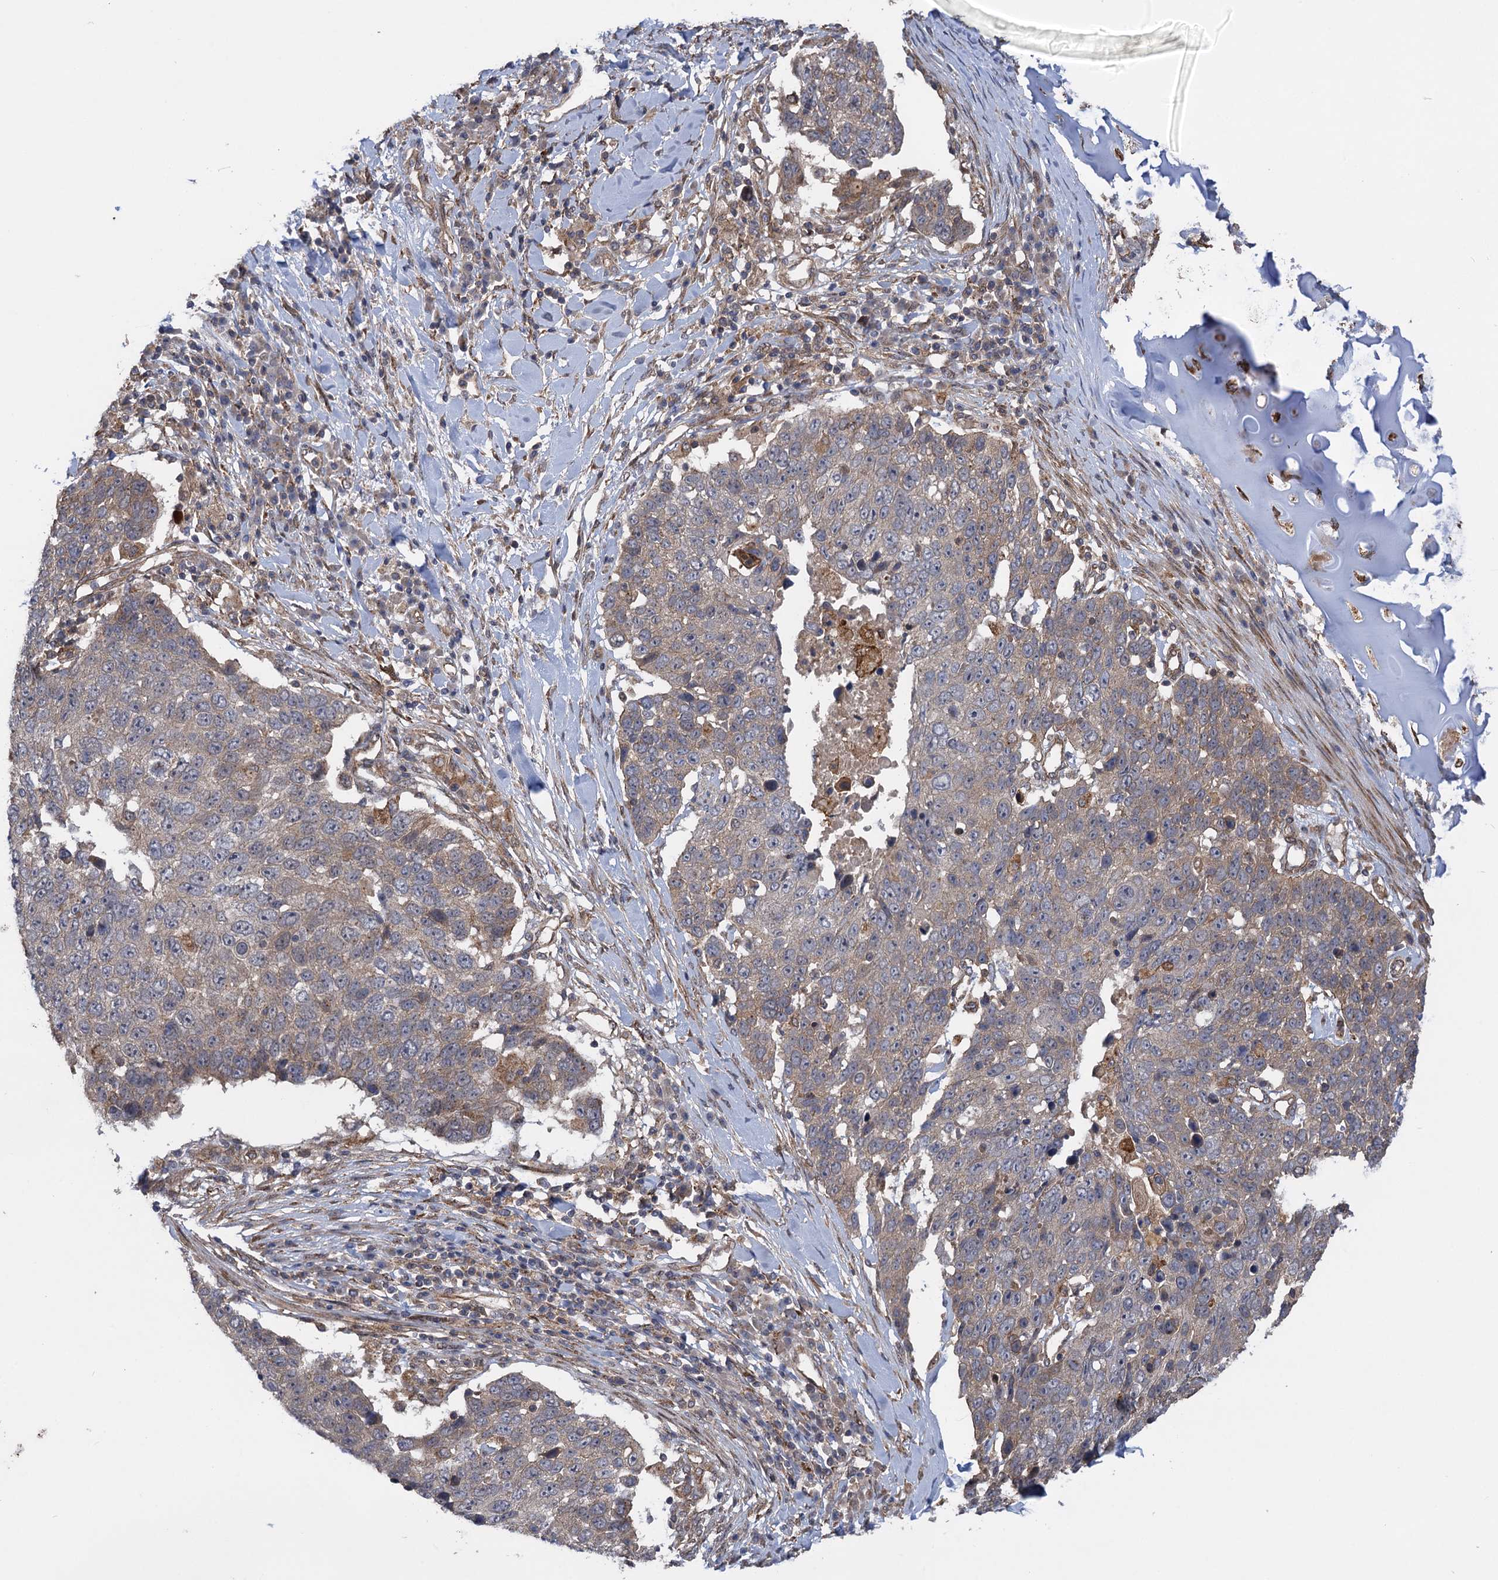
{"staining": {"intensity": "negative", "quantity": "none", "location": "none"}, "tissue": "lung cancer", "cell_type": "Tumor cells", "image_type": "cancer", "snomed": [{"axis": "morphology", "description": "Squamous cell carcinoma, NOS"}, {"axis": "topography", "description": "Lung"}], "caption": "Micrograph shows no protein positivity in tumor cells of lung cancer (squamous cell carcinoma) tissue.", "gene": "HAUS1", "patient": {"sex": "male", "age": 66}}